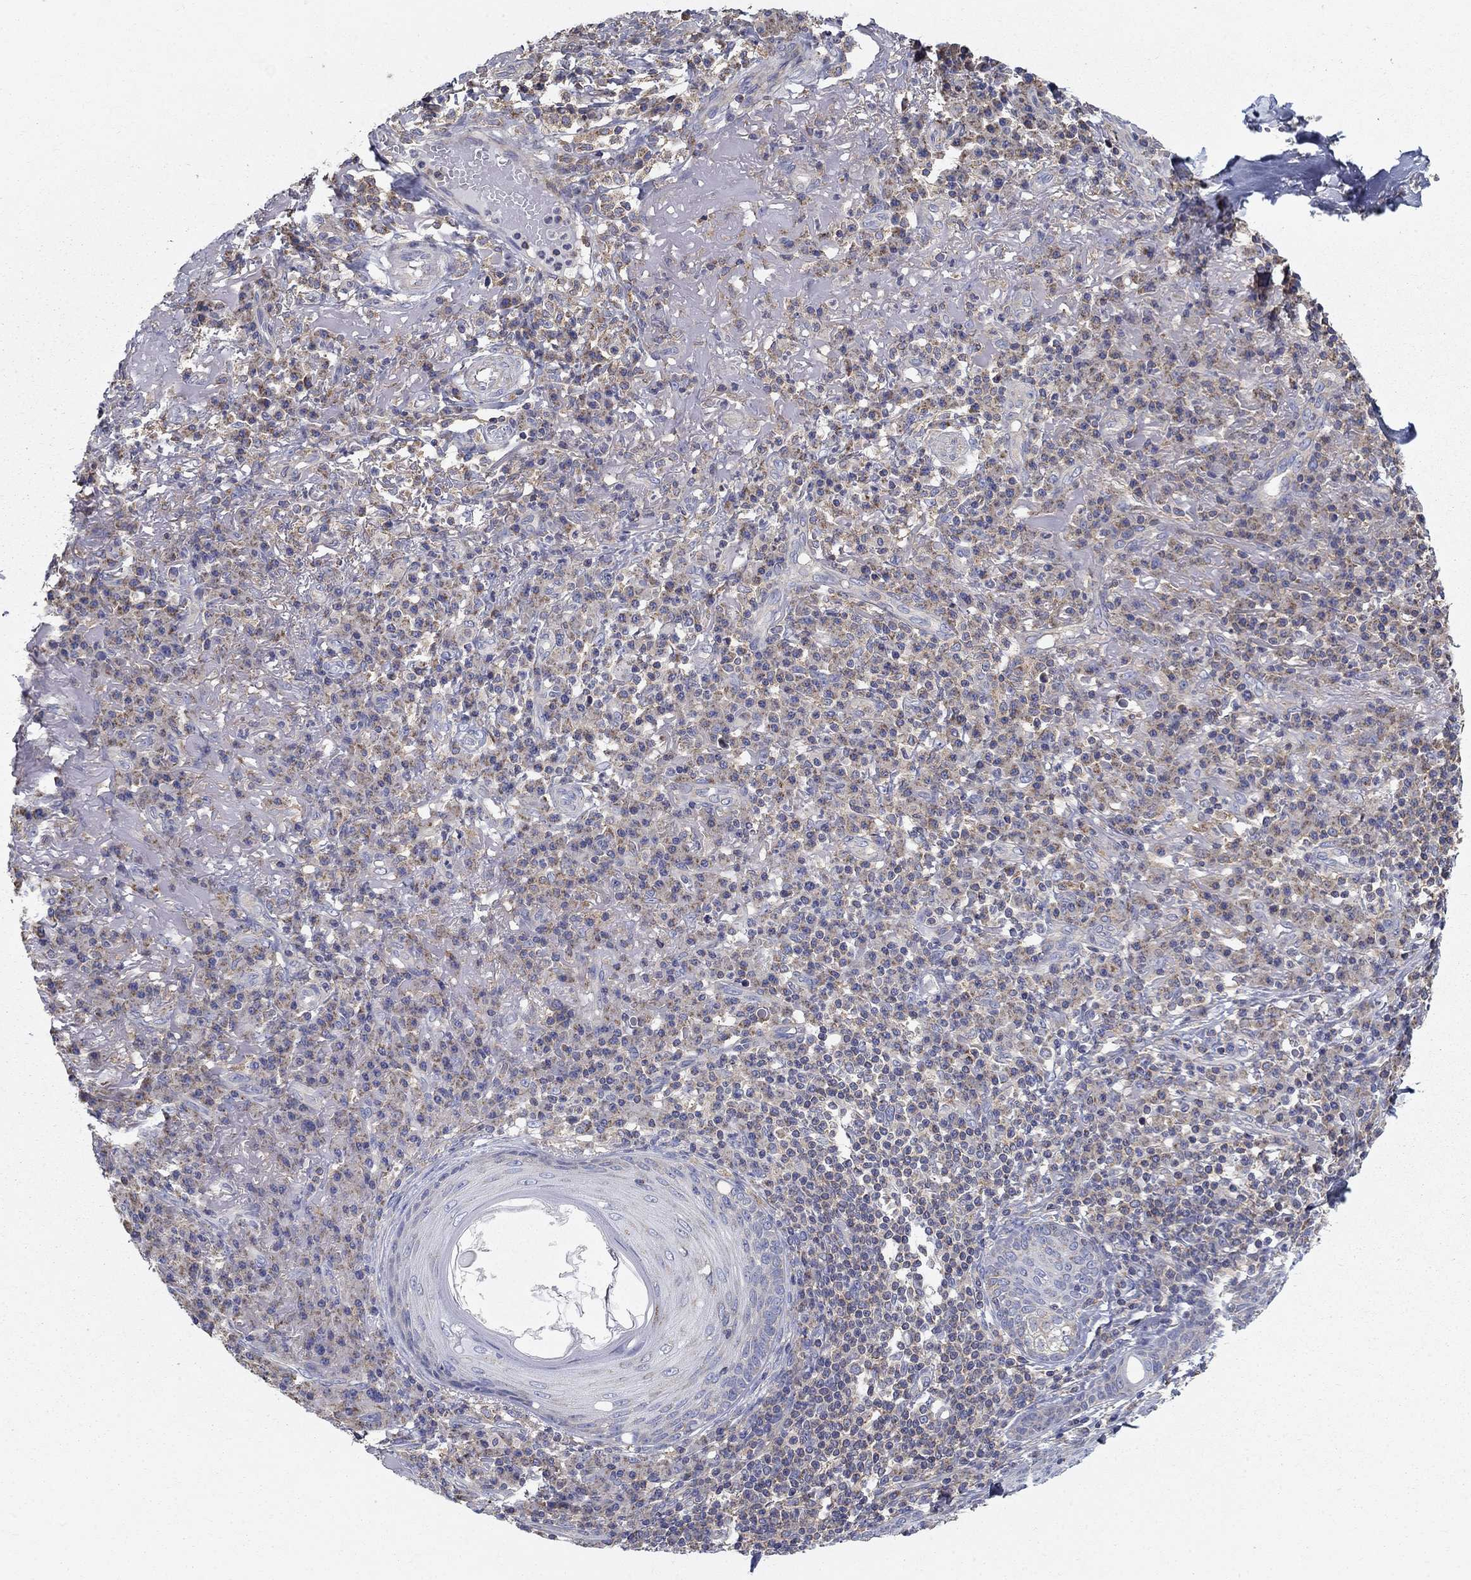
{"staining": {"intensity": "weak", "quantity": "25%-75%", "location": "cytoplasmic/membranous"}, "tissue": "skin cancer", "cell_type": "Tumor cells", "image_type": "cancer", "snomed": [{"axis": "morphology", "description": "Squamous cell carcinoma, NOS"}, {"axis": "topography", "description": "Skin"}], "caption": "This is a photomicrograph of immunohistochemistry (IHC) staining of squamous cell carcinoma (skin), which shows weak staining in the cytoplasmic/membranous of tumor cells.", "gene": "NME5", "patient": {"sex": "male", "age": 92}}